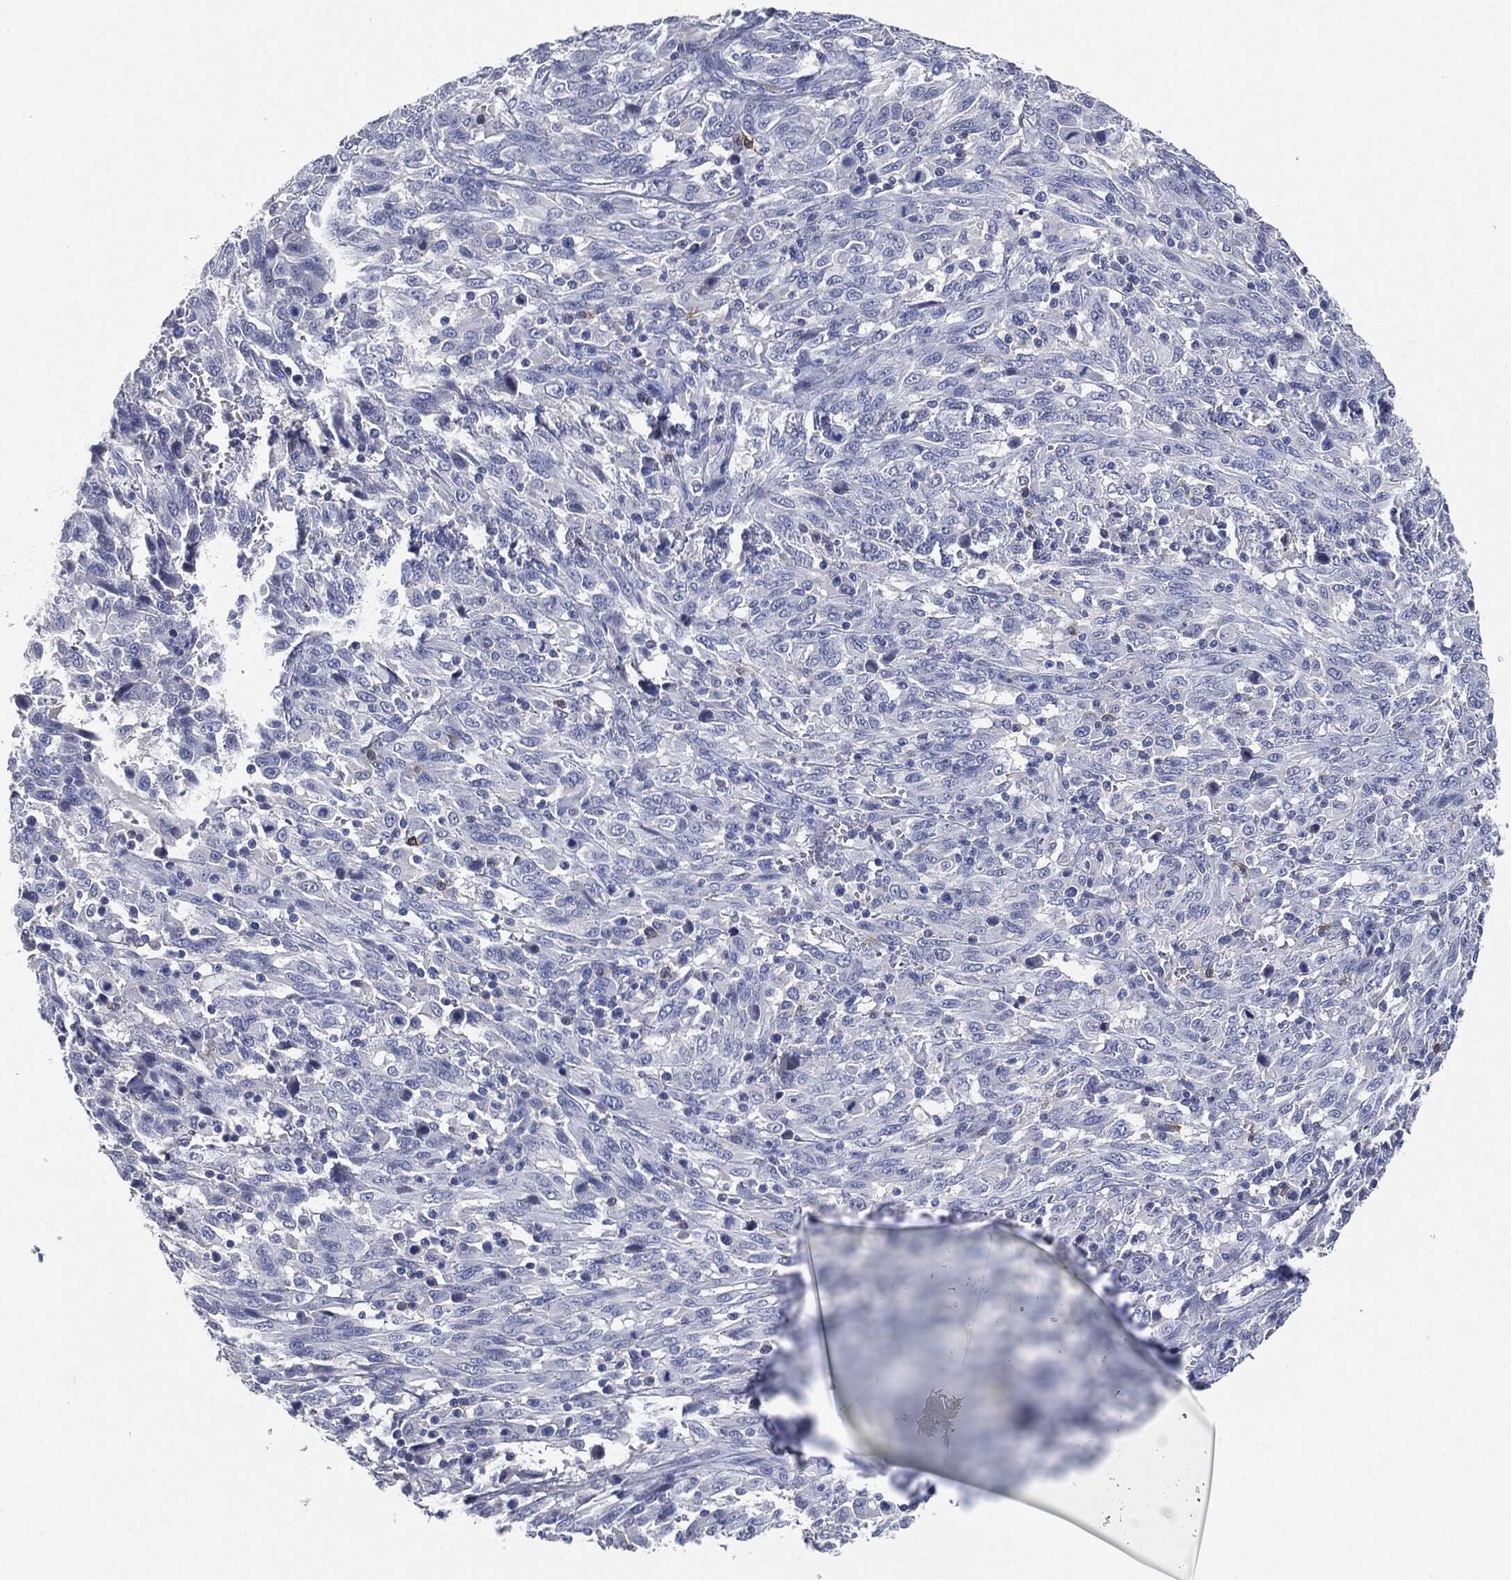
{"staining": {"intensity": "negative", "quantity": "none", "location": "none"}, "tissue": "melanoma", "cell_type": "Tumor cells", "image_type": "cancer", "snomed": [{"axis": "morphology", "description": "Malignant melanoma, NOS"}, {"axis": "topography", "description": "Skin"}], "caption": "A high-resolution micrograph shows IHC staining of melanoma, which shows no significant positivity in tumor cells.", "gene": "NTRK1", "patient": {"sex": "female", "age": 91}}